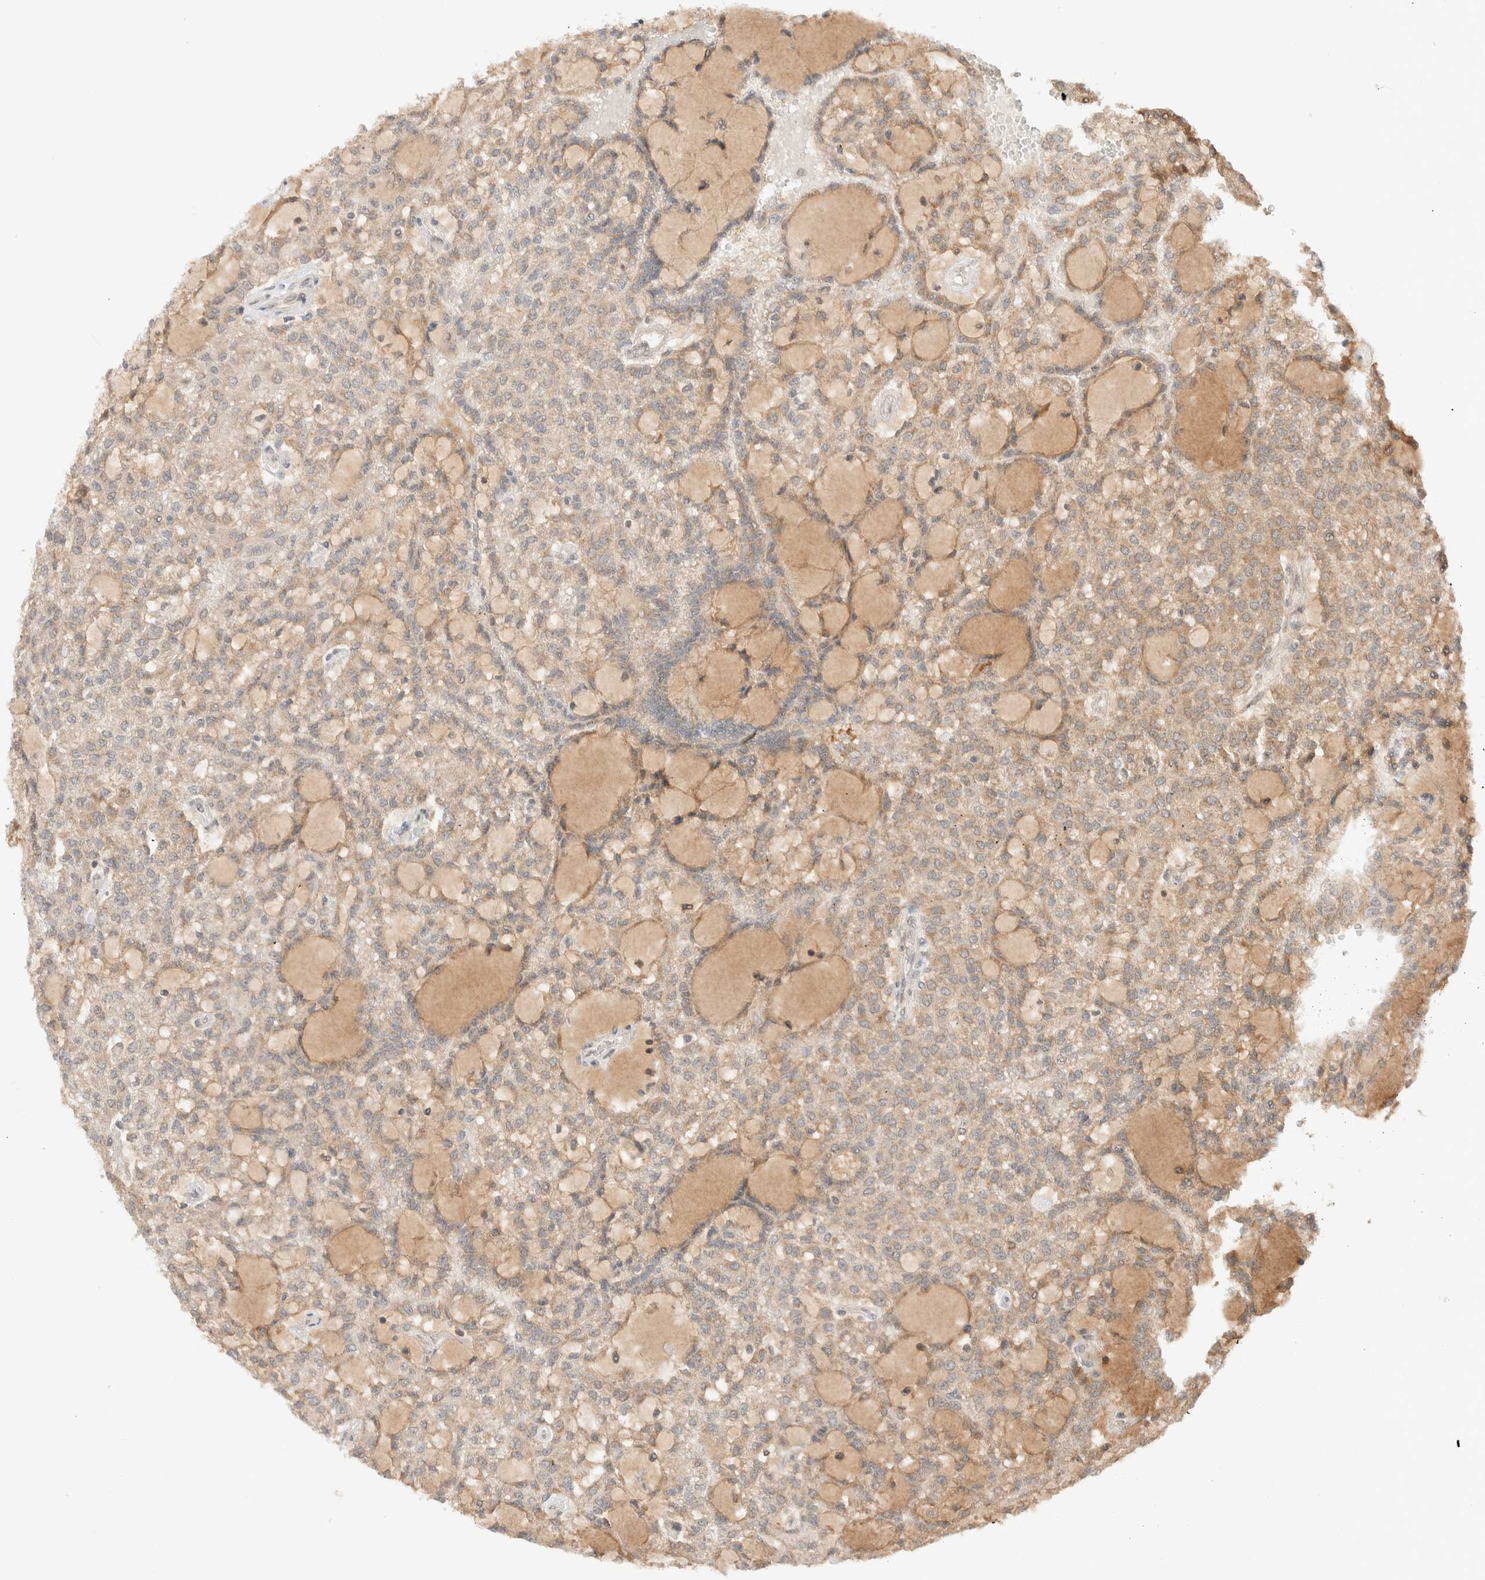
{"staining": {"intensity": "weak", "quantity": ">75%", "location": "cytoplasmic/membranous"}, "tissue": "renal cancer", "cell_type": "Tumor cells", "image_type": "cancer", "snomed": [{"axis": "morphology", "description": "Adenocarcinoma, NOS"}, {"axis": "topography", "description": "Kidney"}], "caption": "Immunohistochemical staining of human renal adenocarcinoma reveals weak cytoplasmic/membranous protein staining in about >75% of tumor cells.", "gene": "C8orf76", "patient": {"sex": "male", "age": 63}}